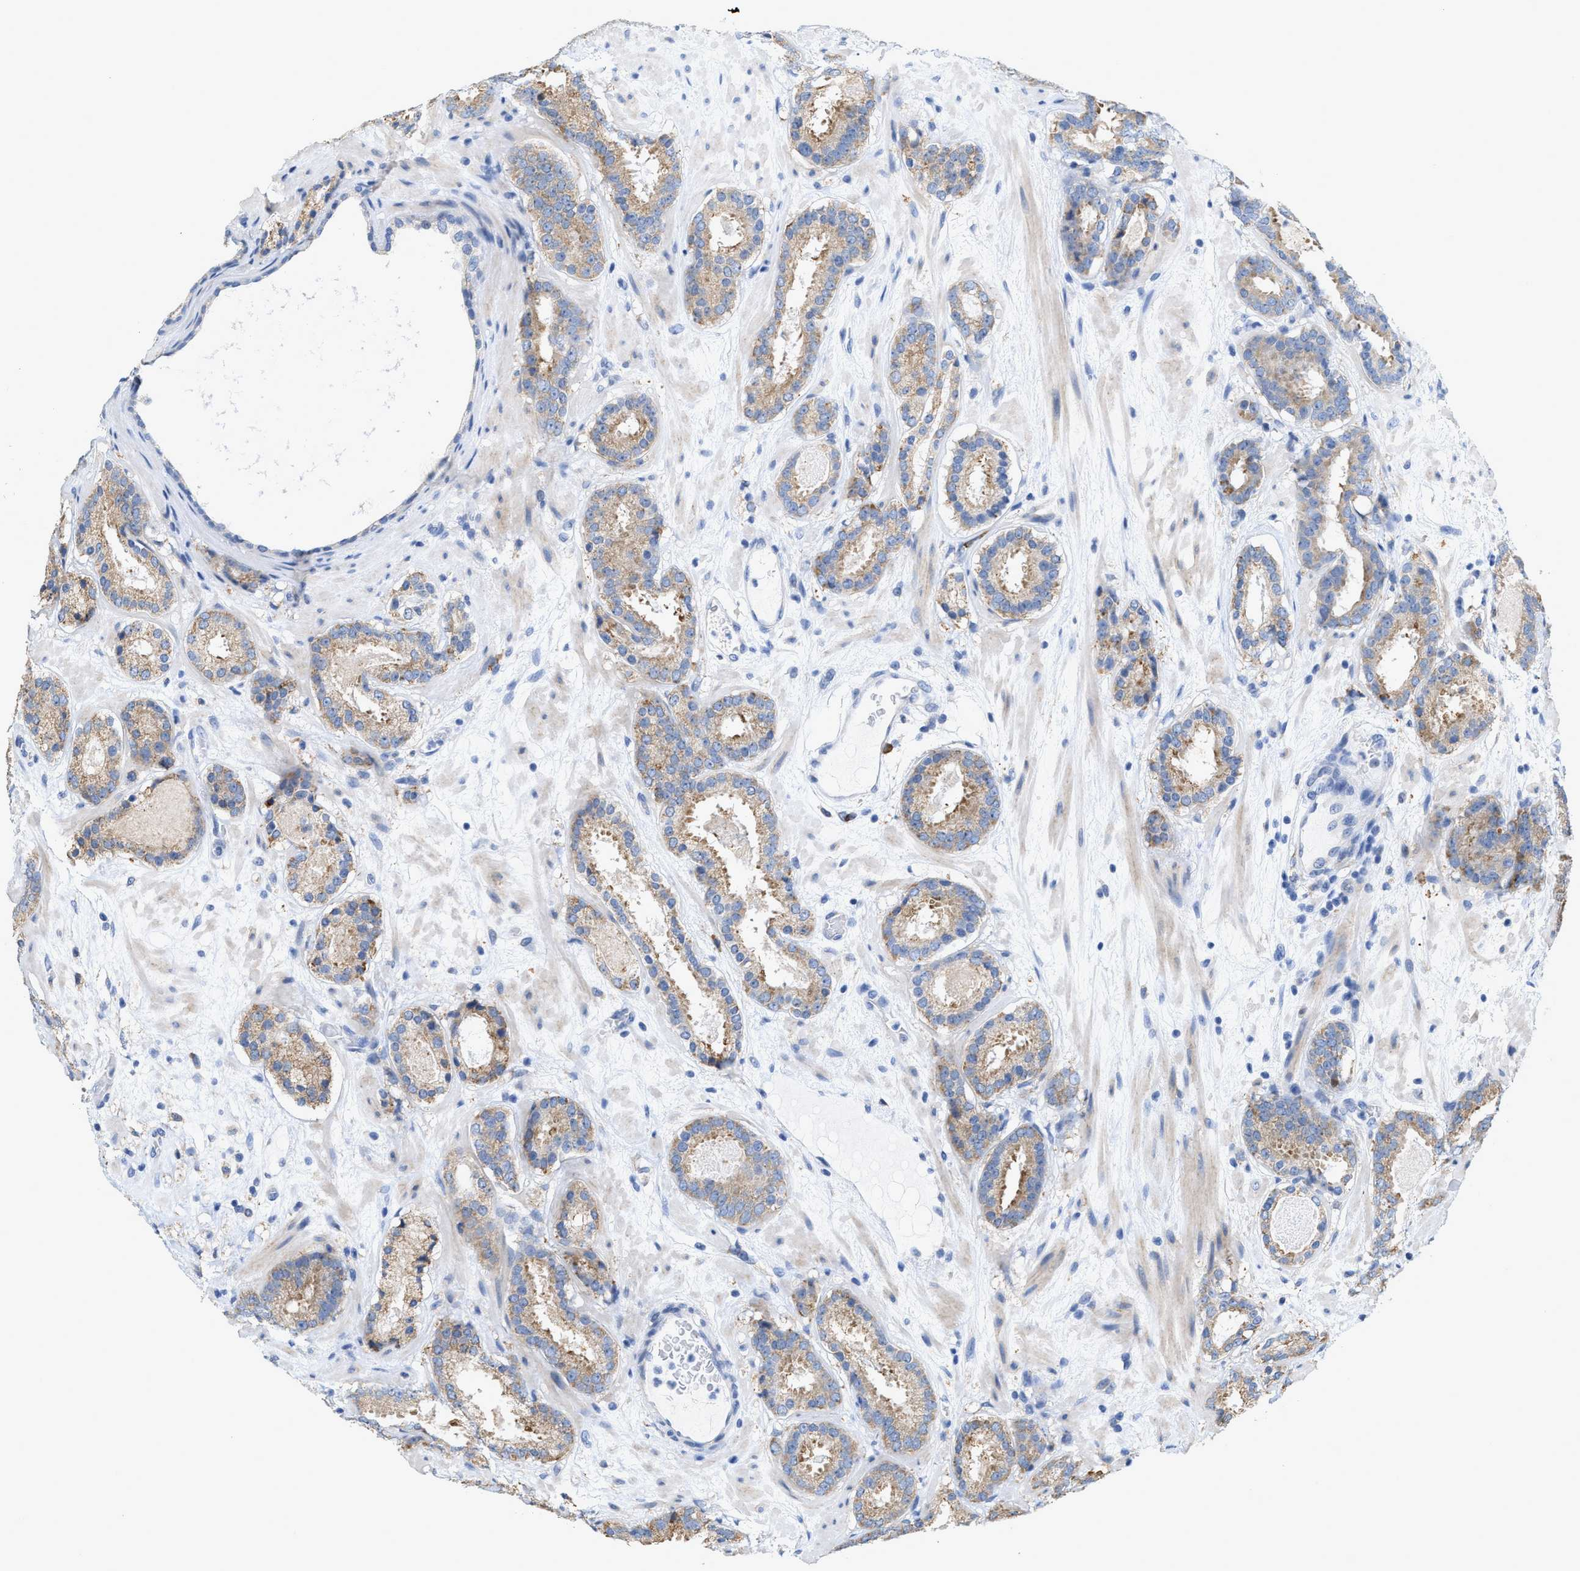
{"staining": {"intensity": "moderate", "quantity": "25%-75%", "location": "cytoplasmic/membranous"}, "tissue": "prostate cancer", "cell_type": "Tumor cells", "image_type": "cancer", "snomed": [{"axis": "morphology", "description": "Adenocarcinoma, Low grade"}, {"axis": "topography", "description": "Prostate"}], "caption": "Protein expression by immunohistochemistry reveals moderate cytoplasmic/membranous expression in approximately 25%-75% of tumor cells in adenocarcinoma (low-grade) (prostate).", "gene": "RYR2", "patient": {"sex": "male", "age": 69}}